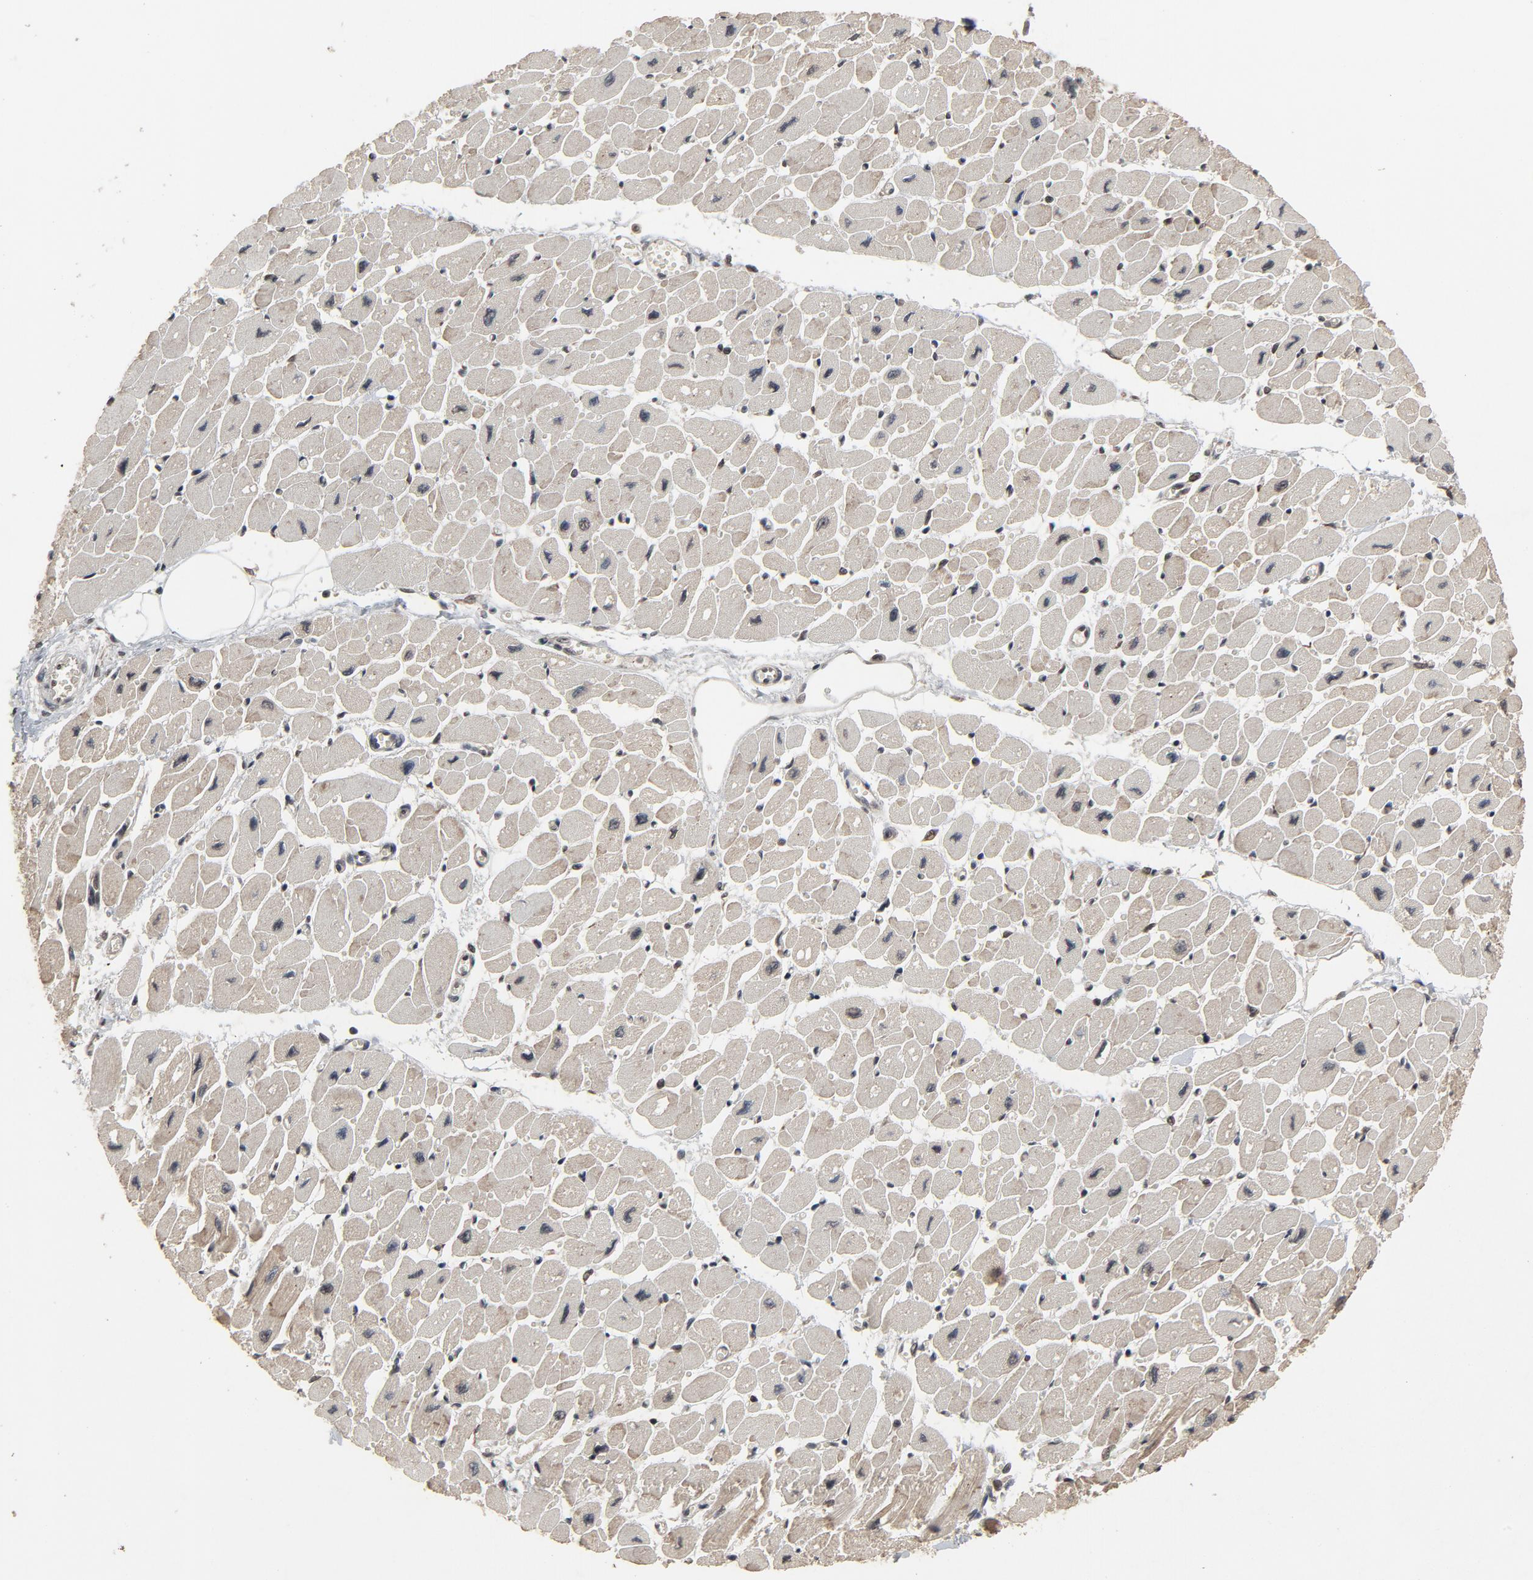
{"staining": {"intensity": "weak", "quantity": "<25%", "location": "cytoplasmic/membranous"}, "tissue": "heart muscle", "cell_type": "Cardiomyocytes", "image_type": "normal", "snomed": [{"axis": "morphology", "description": "Normal tissue, NOS"}, {"axis": "topography", "description": "Heart"}], "caption": "Heart muscle stained for a protein using IHC shows no positivity cardiomyocytes.", "gene": "POM121", "patient": {"sex": "female", "age": 54}}